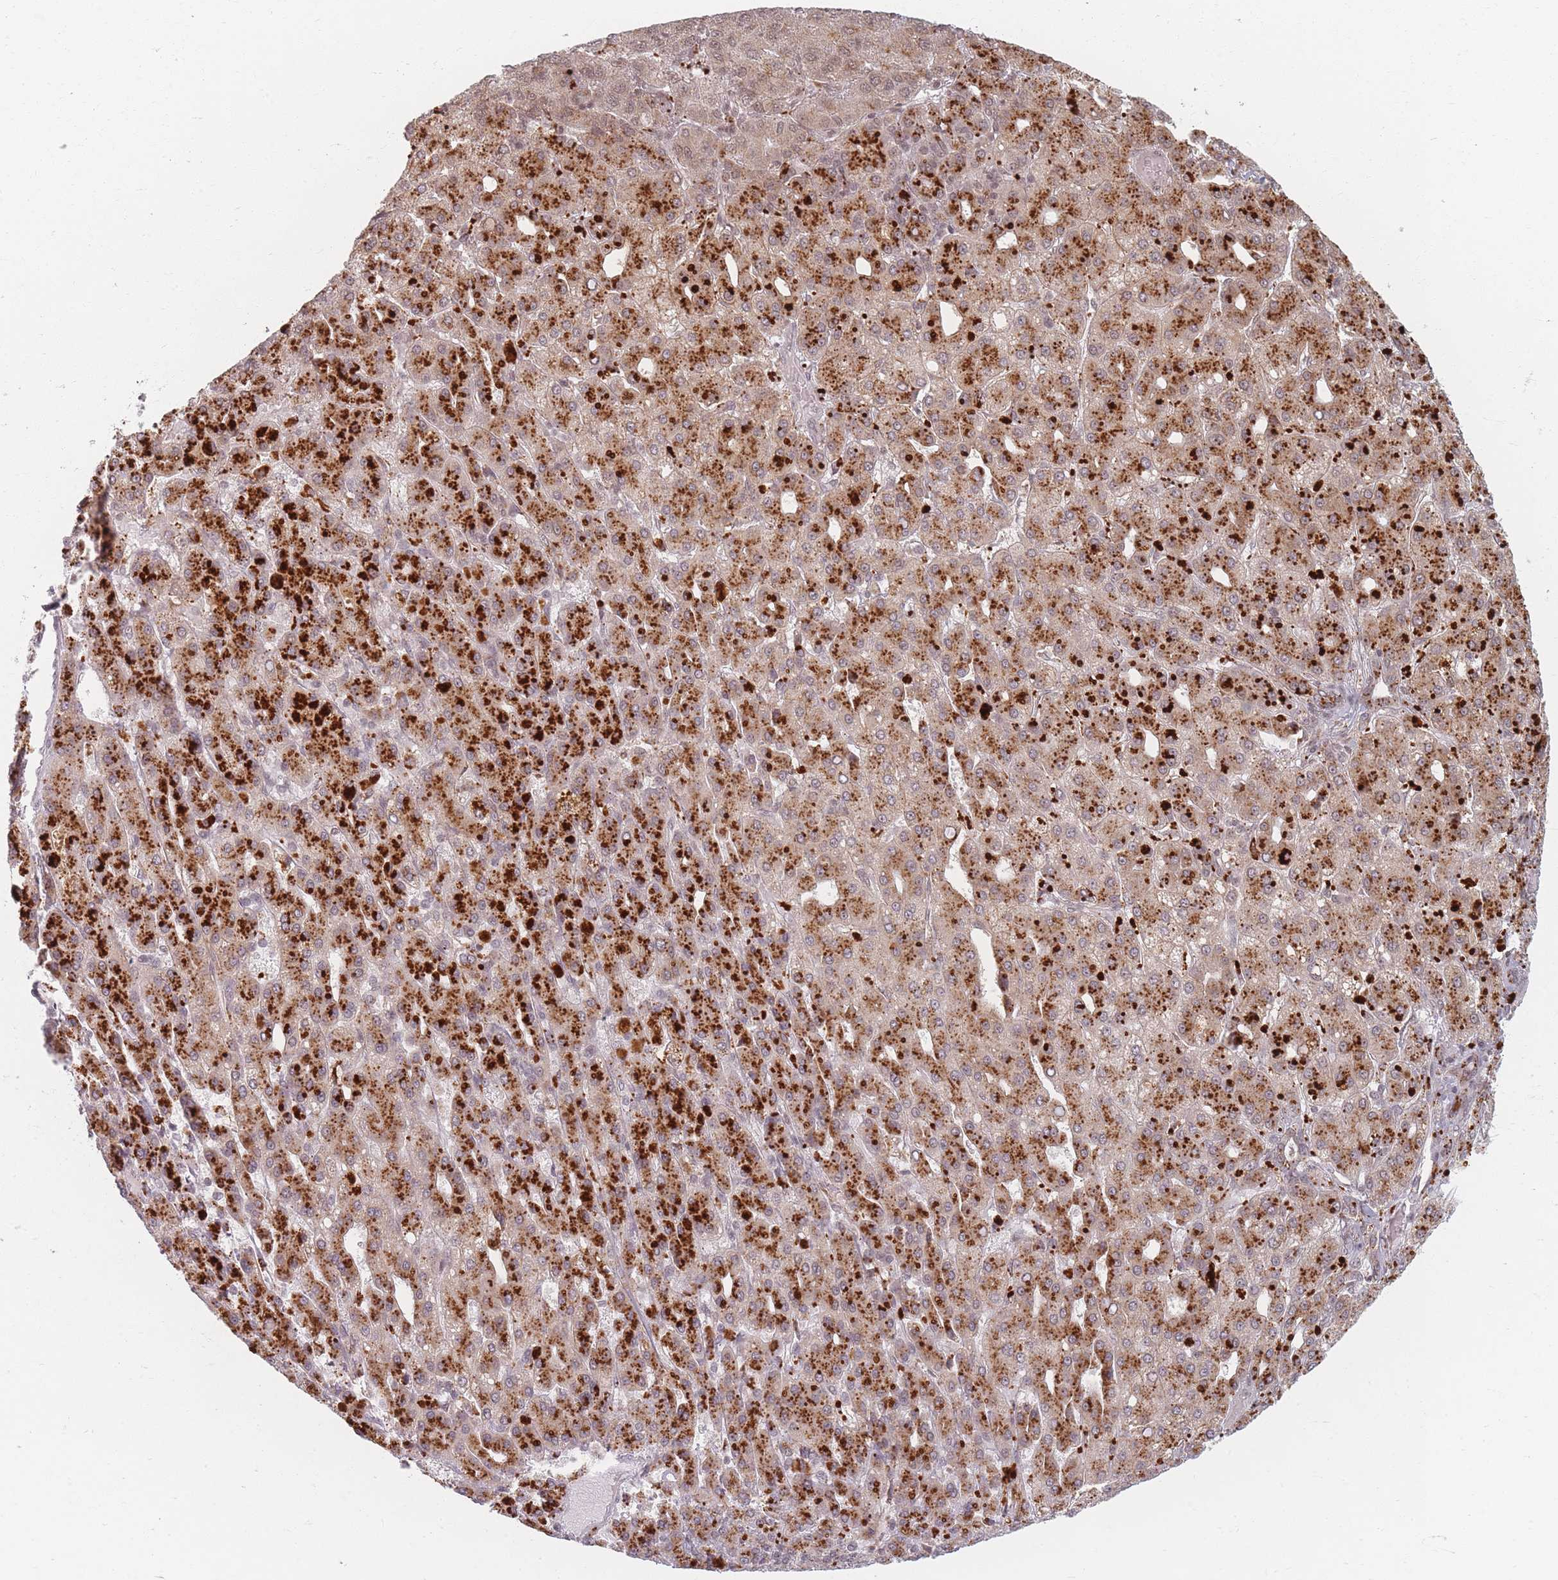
{"staining": {"intensity": "strong", "quantity": ">75%", "location": "cytoplasmic/membranous,nuclear"}, "tissue": "liver cancer", "cell_type": "Tumor cells", "image_type": "cancer", "snomed": [{"axis": "morphology", "description": "Carcinoma, Hepatocellular, NOS"}, {"axis": "topography", "description": "Liver"}], "caption": "Hepatocellular carcinoma (liver) stained for a protein demonstrates strong cytoplasmic/membranous and nuclear positivity in tumor cells.", "gene": "SPATA45", "patient": {"sex": "male", "age": 65}}